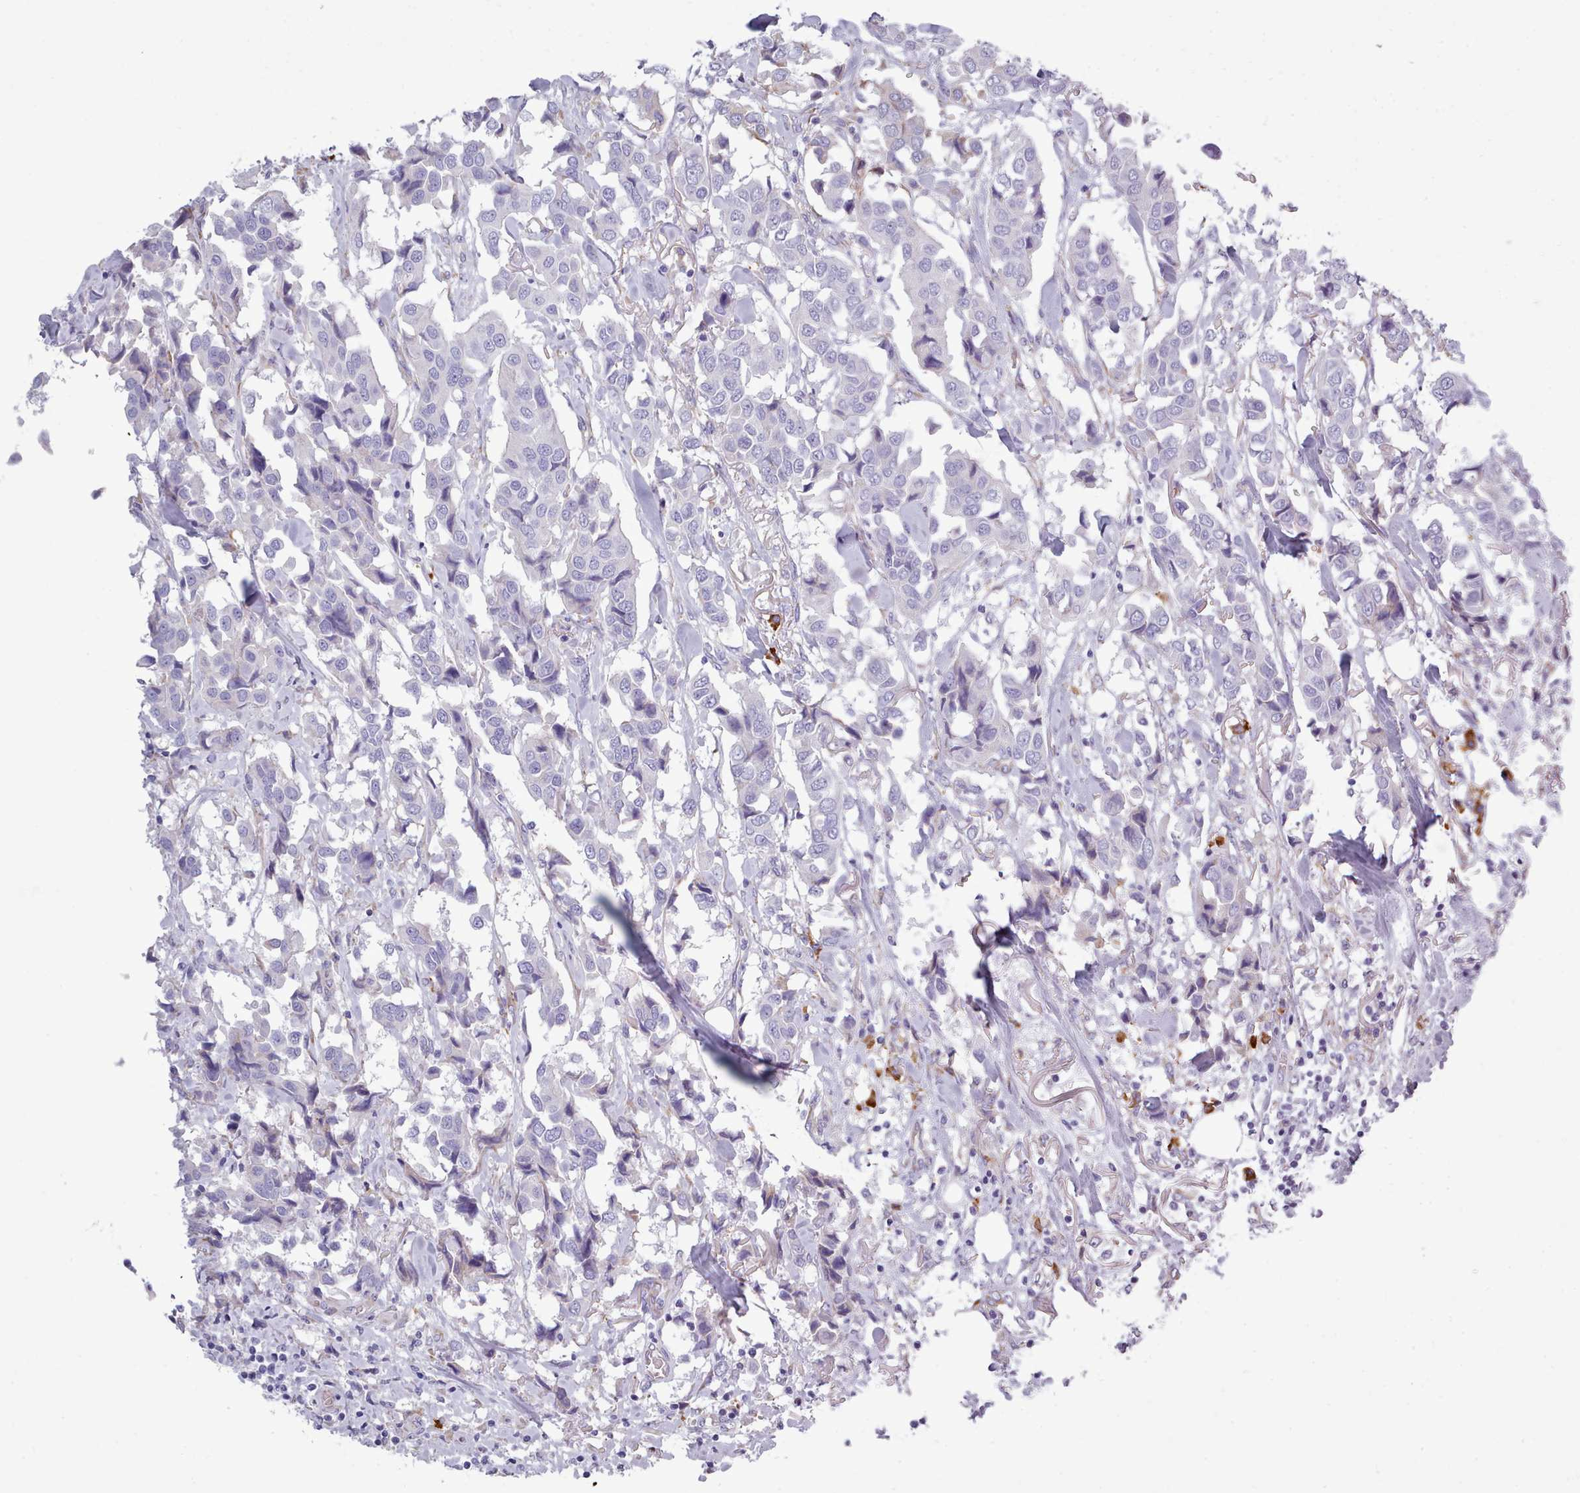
{"staining": {"intensity": "negative", "quantity": "none", "location": "none"}, "tissue": "breast cancer", "cell_type": "Tumor cells", "image_type": "cancer", "snomed": [{"axis": "morphology", "description": "Duct carcinoma"}, {"axis": "topography", "description": "Breast"}], "caption": "Infiltrating ductal carcinoma (breast) stained for a protein using immunohistochemistry (IHC) shows no staining tumor cells.", "gene": "XKR8", "patient": {"sex": "female", "age": 80}}